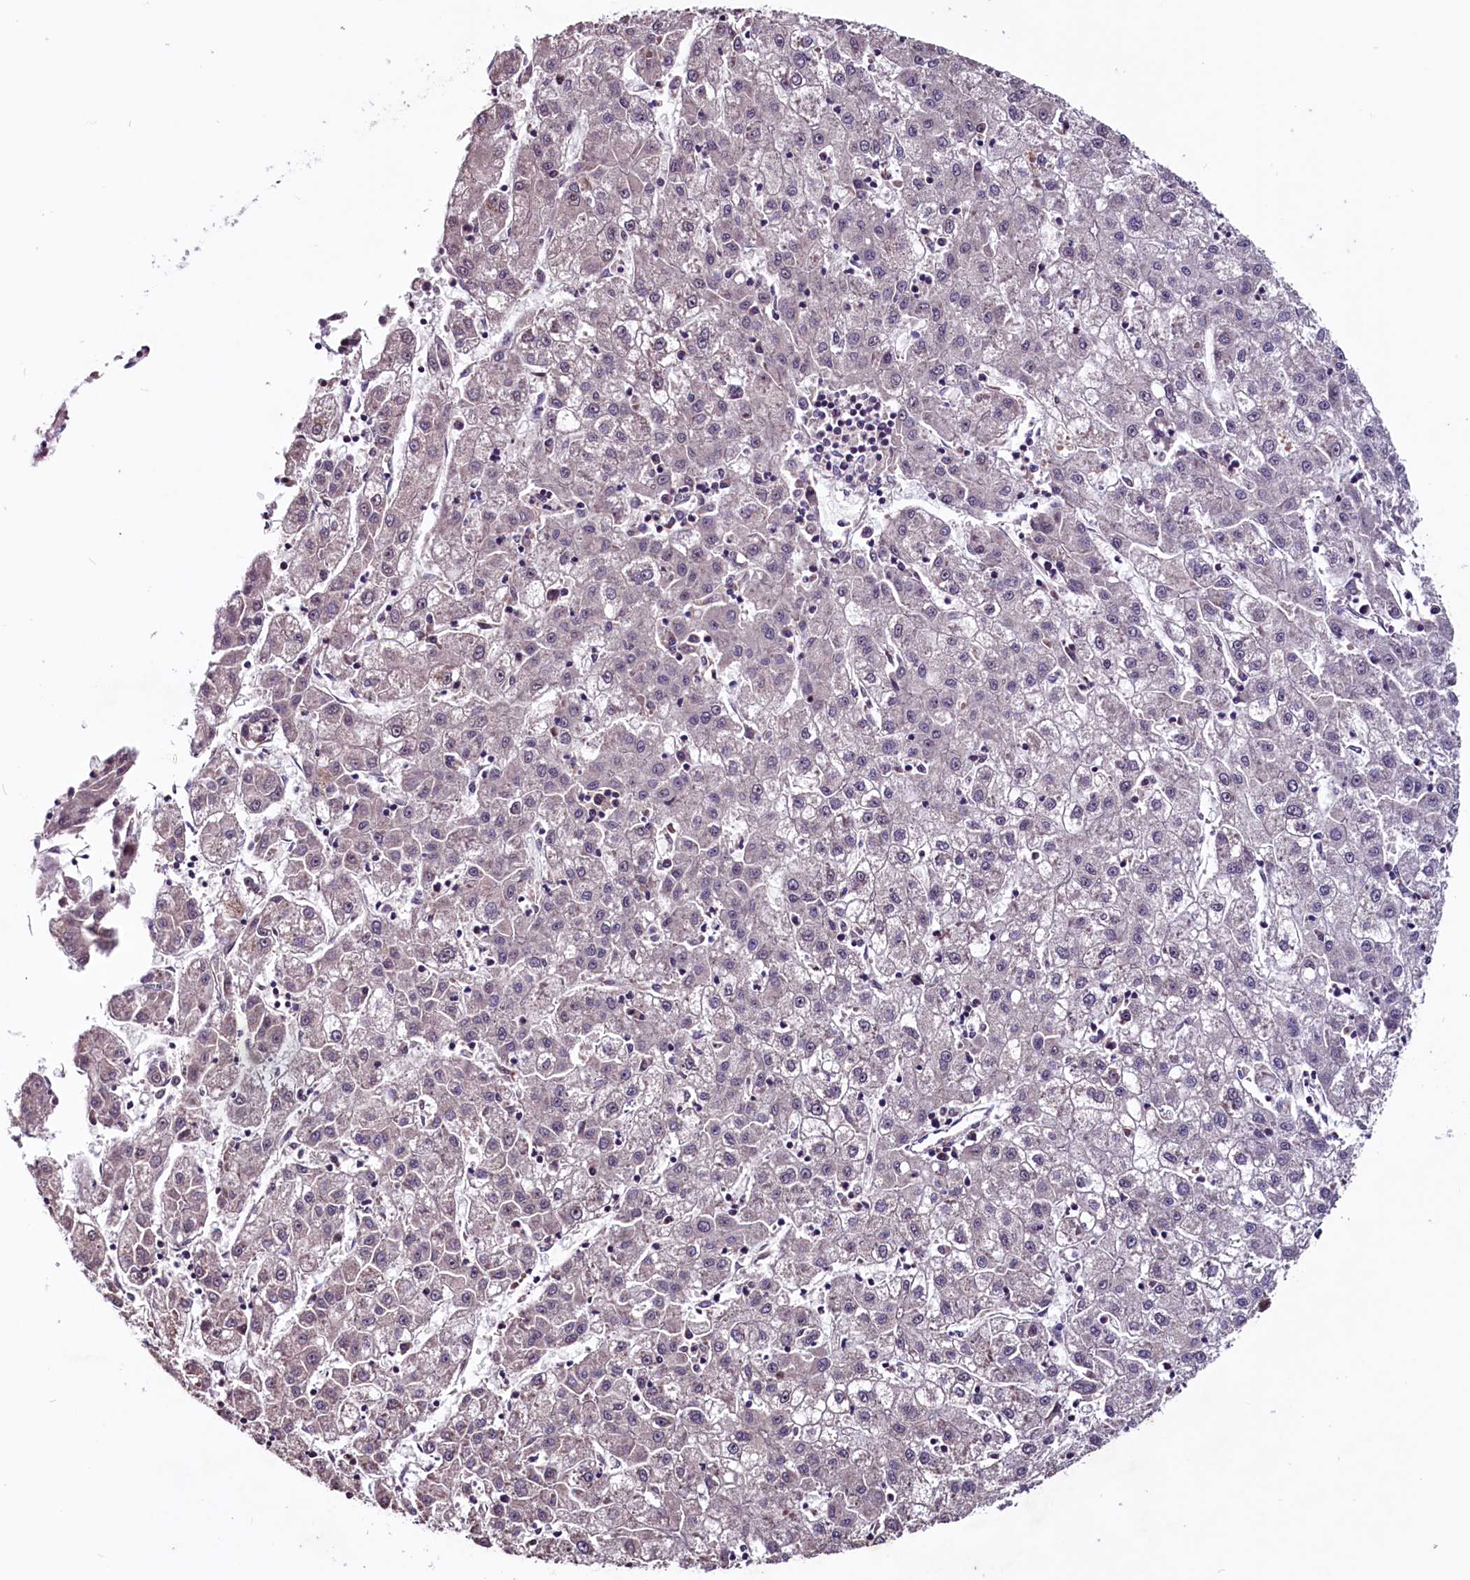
{"staining": {"intensity": "negative", "quantity": "none", "location": "none"}, "tissue": "liver cancer", "cell_type": "Tumor cells", "image_type": "cancer", "snomed": [{"axis": "morphology", "description": "Carcinoma, Hepatocellular, NOS"}, {"axis": "topography", "description": "Liver"}], "caption": "Hepatocellular carcinoma (liver) was stained to show a protein in brown. There is no significant expression in tumor cells. The staining was performed using DAB to visualize the protein expression in brown, while the nuclei were stained in blue with hematoxylin (Magnification: 20x).", "gene": "RNMT", "patient": {"sex": "male", "age": 72}}